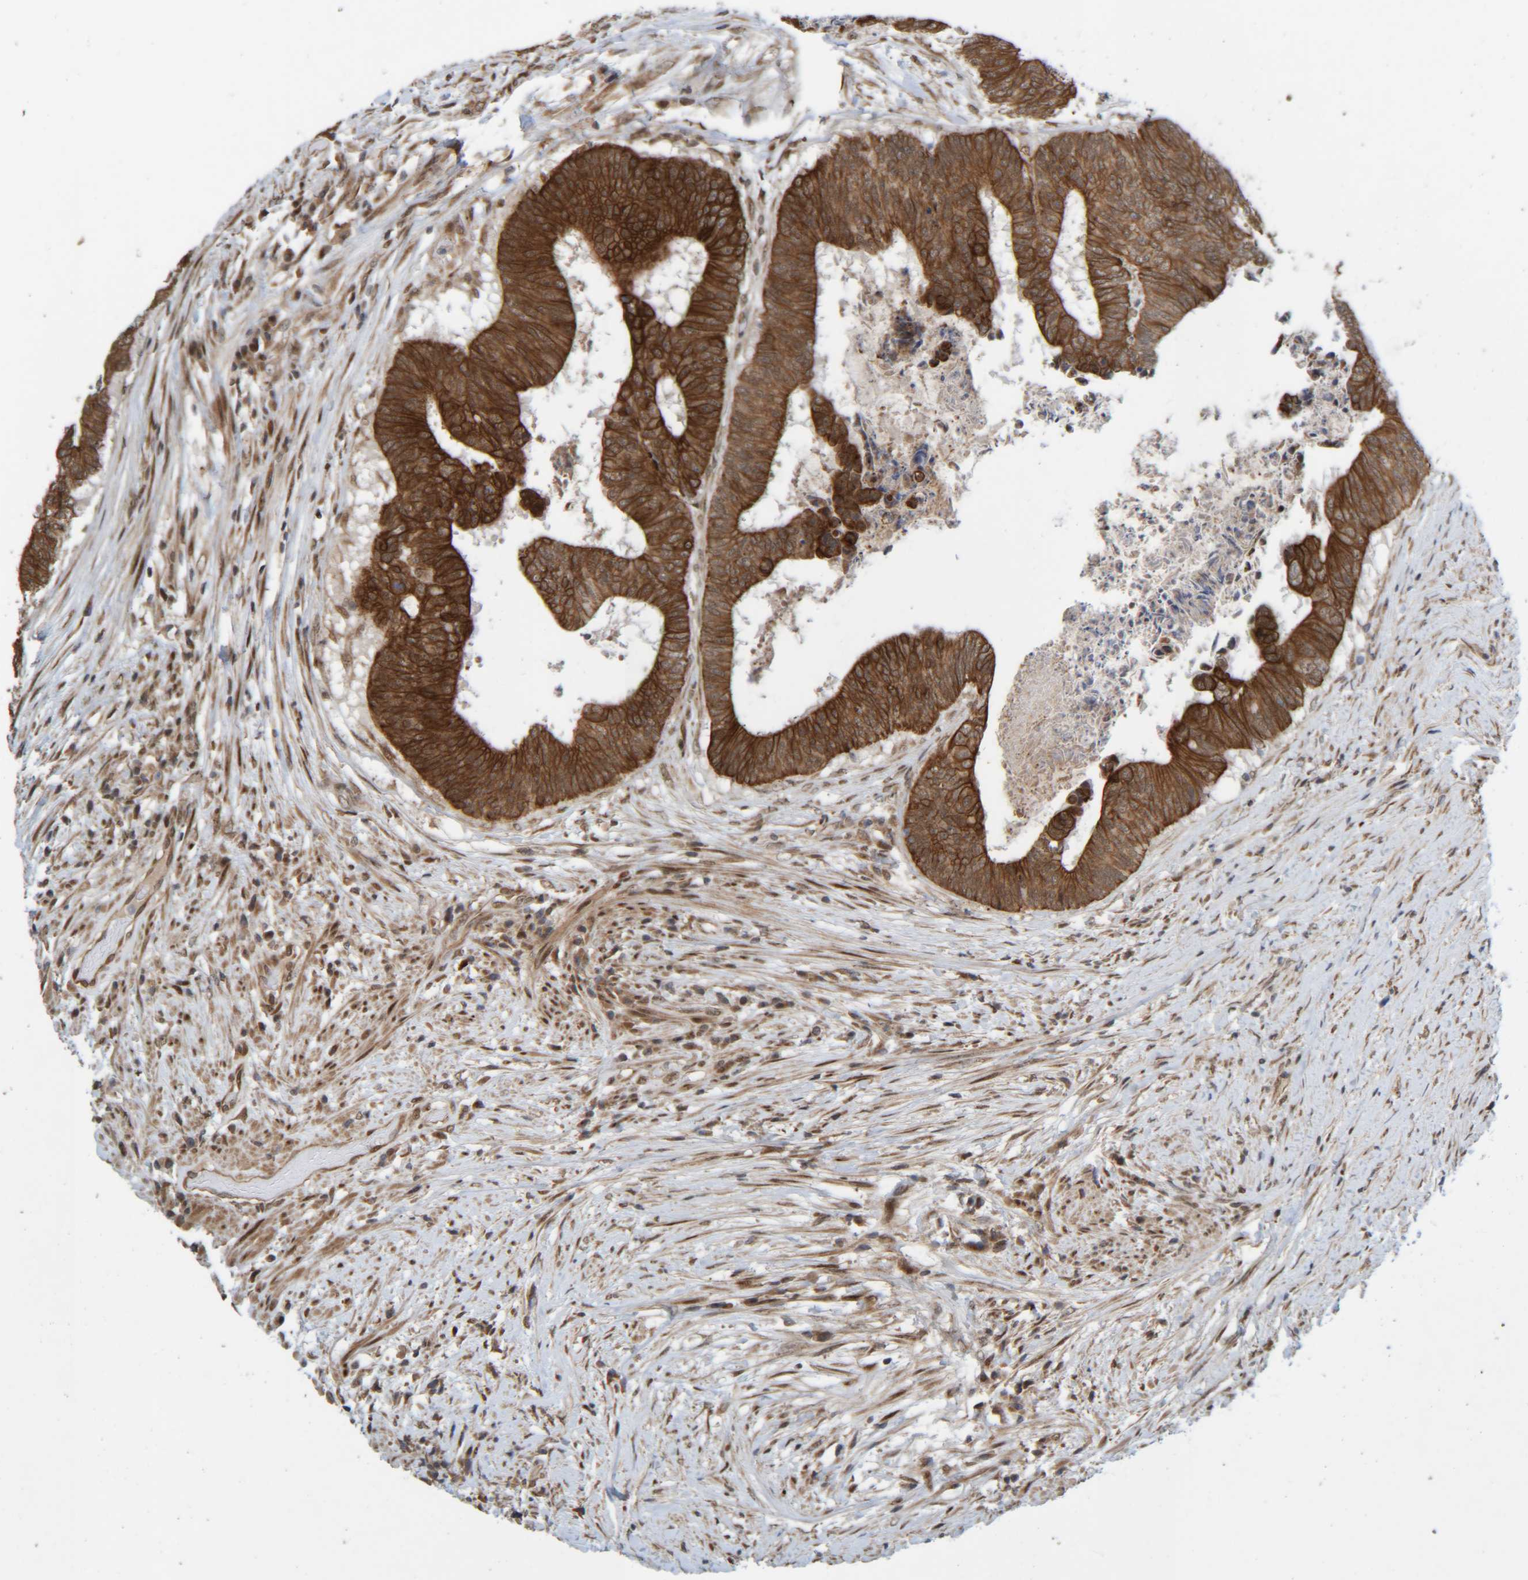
{"staining": {"intensity": "strong", "quantity": ">75%", "location": "cytoplasmic/membranous"}, "tissue": "colorectal cancer", "cell_type": "Tumor cells", "image_type": "cancer", "snomed": [{"axis": "morphology", "description": "Adenocarcinoma, NOS"}, {"axis": "topography", "description": "Rectum"}], "caption": "Brown immunohistochemical staining in adenocarcinoma (colorectal) demonstrates strong cytoplasmic/membranous positivity in approximately >75% of tumor cells.", "gene": "CCDC57", "patient": {"sex": "male", "age": 72}}